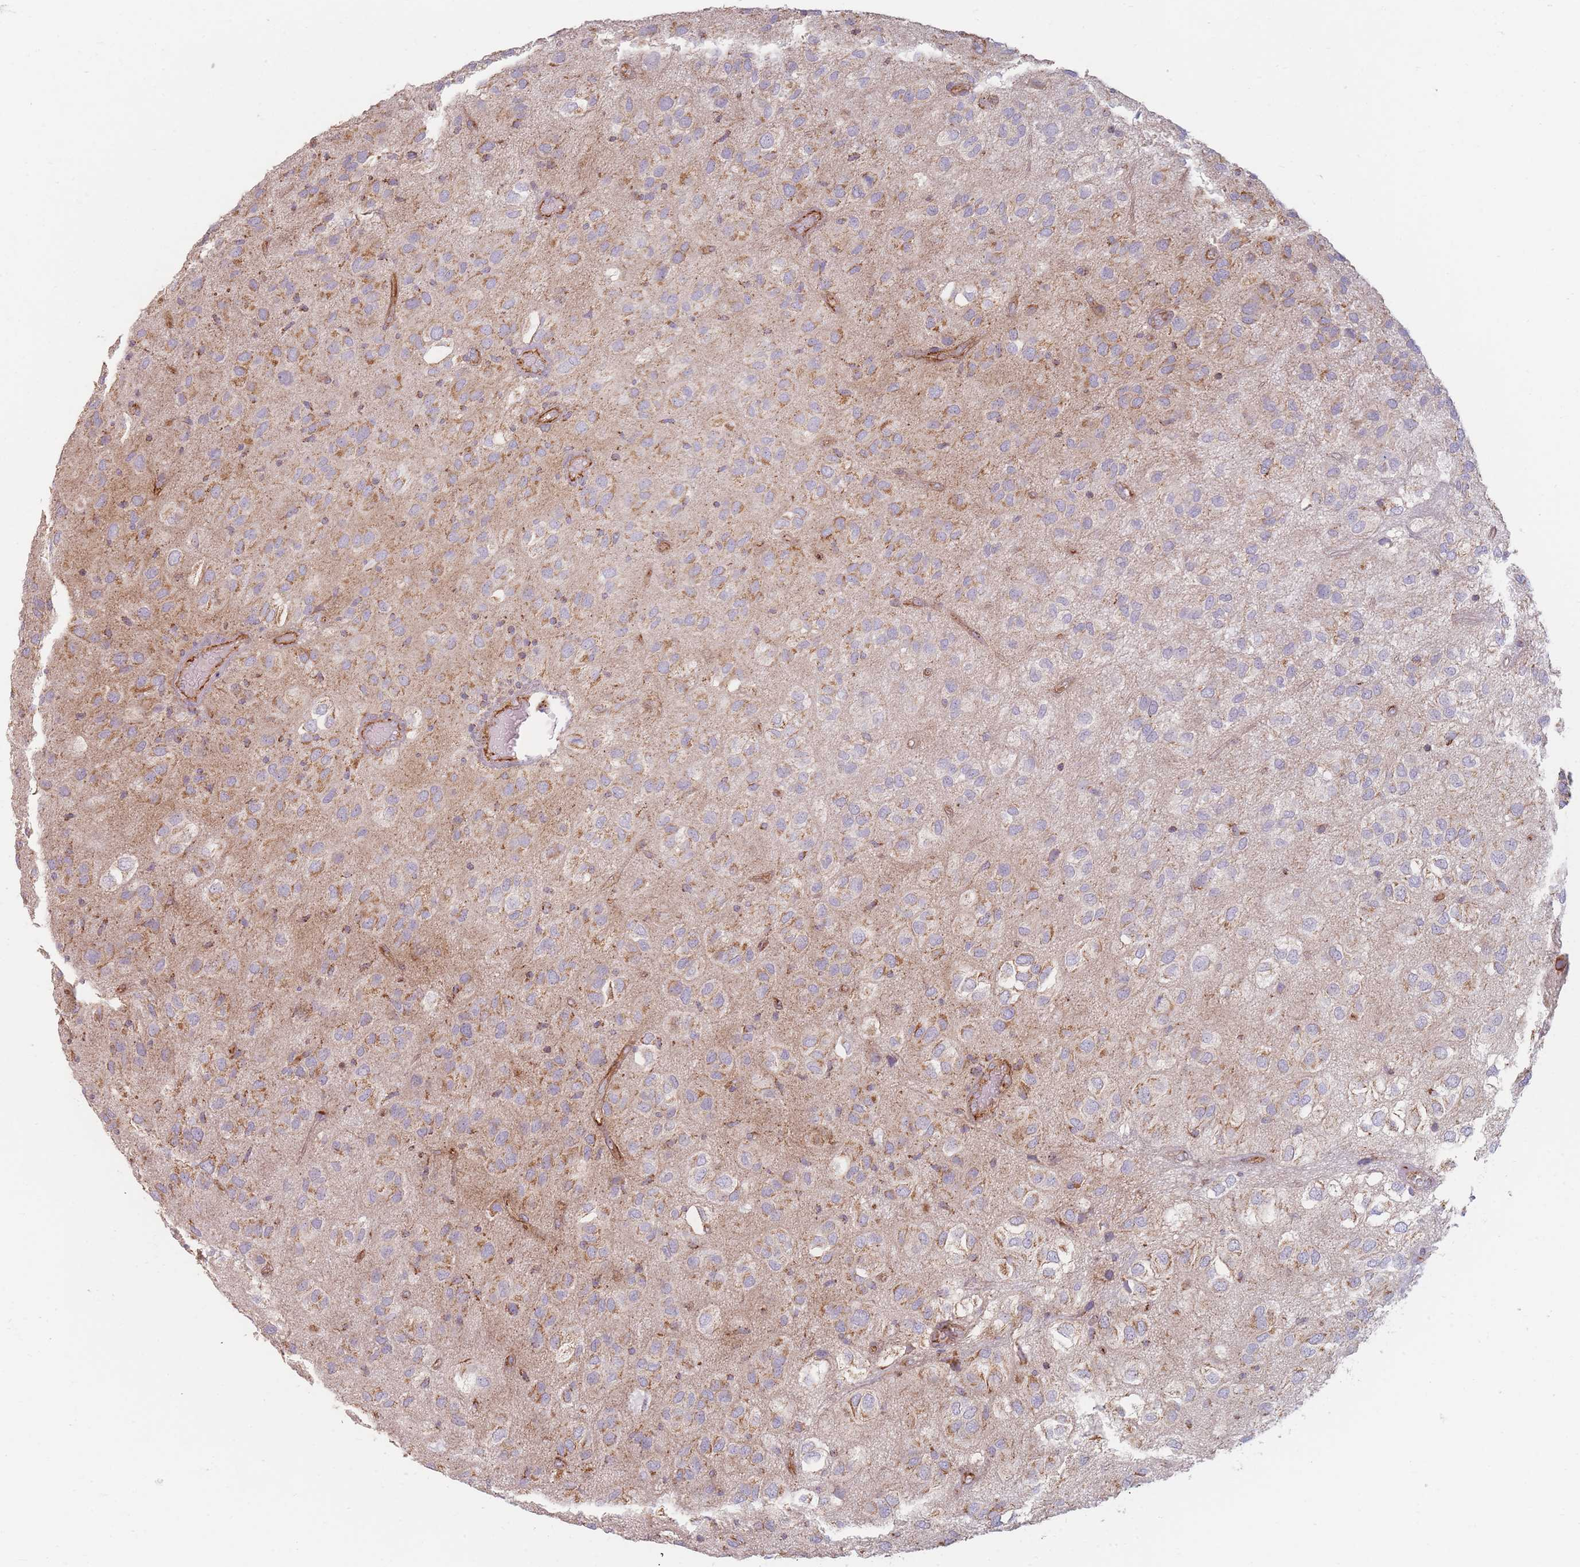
{"staining": {"intensity": "moderate", "quantity": "25%-75%", "location": "cytoplasmic/membranous"}, "tissue": "glioma", "cell_type": "Tumor cells", "image_type": "cancer", "snomed": [{"axis": "morphology", "description": "Glioma, malignant, Low grade"}, {"axis": "topography", "description": "Brain"}], "caption": "Approximately 25%-75% of tumor cells in malignant glioma (low-grade) show moderate cytoplasmic/membranous protein staining as visualized by brown immunohistochemical staining.", "gene": "ESRP2", "patient": {"sex": "male", "age": 66}}